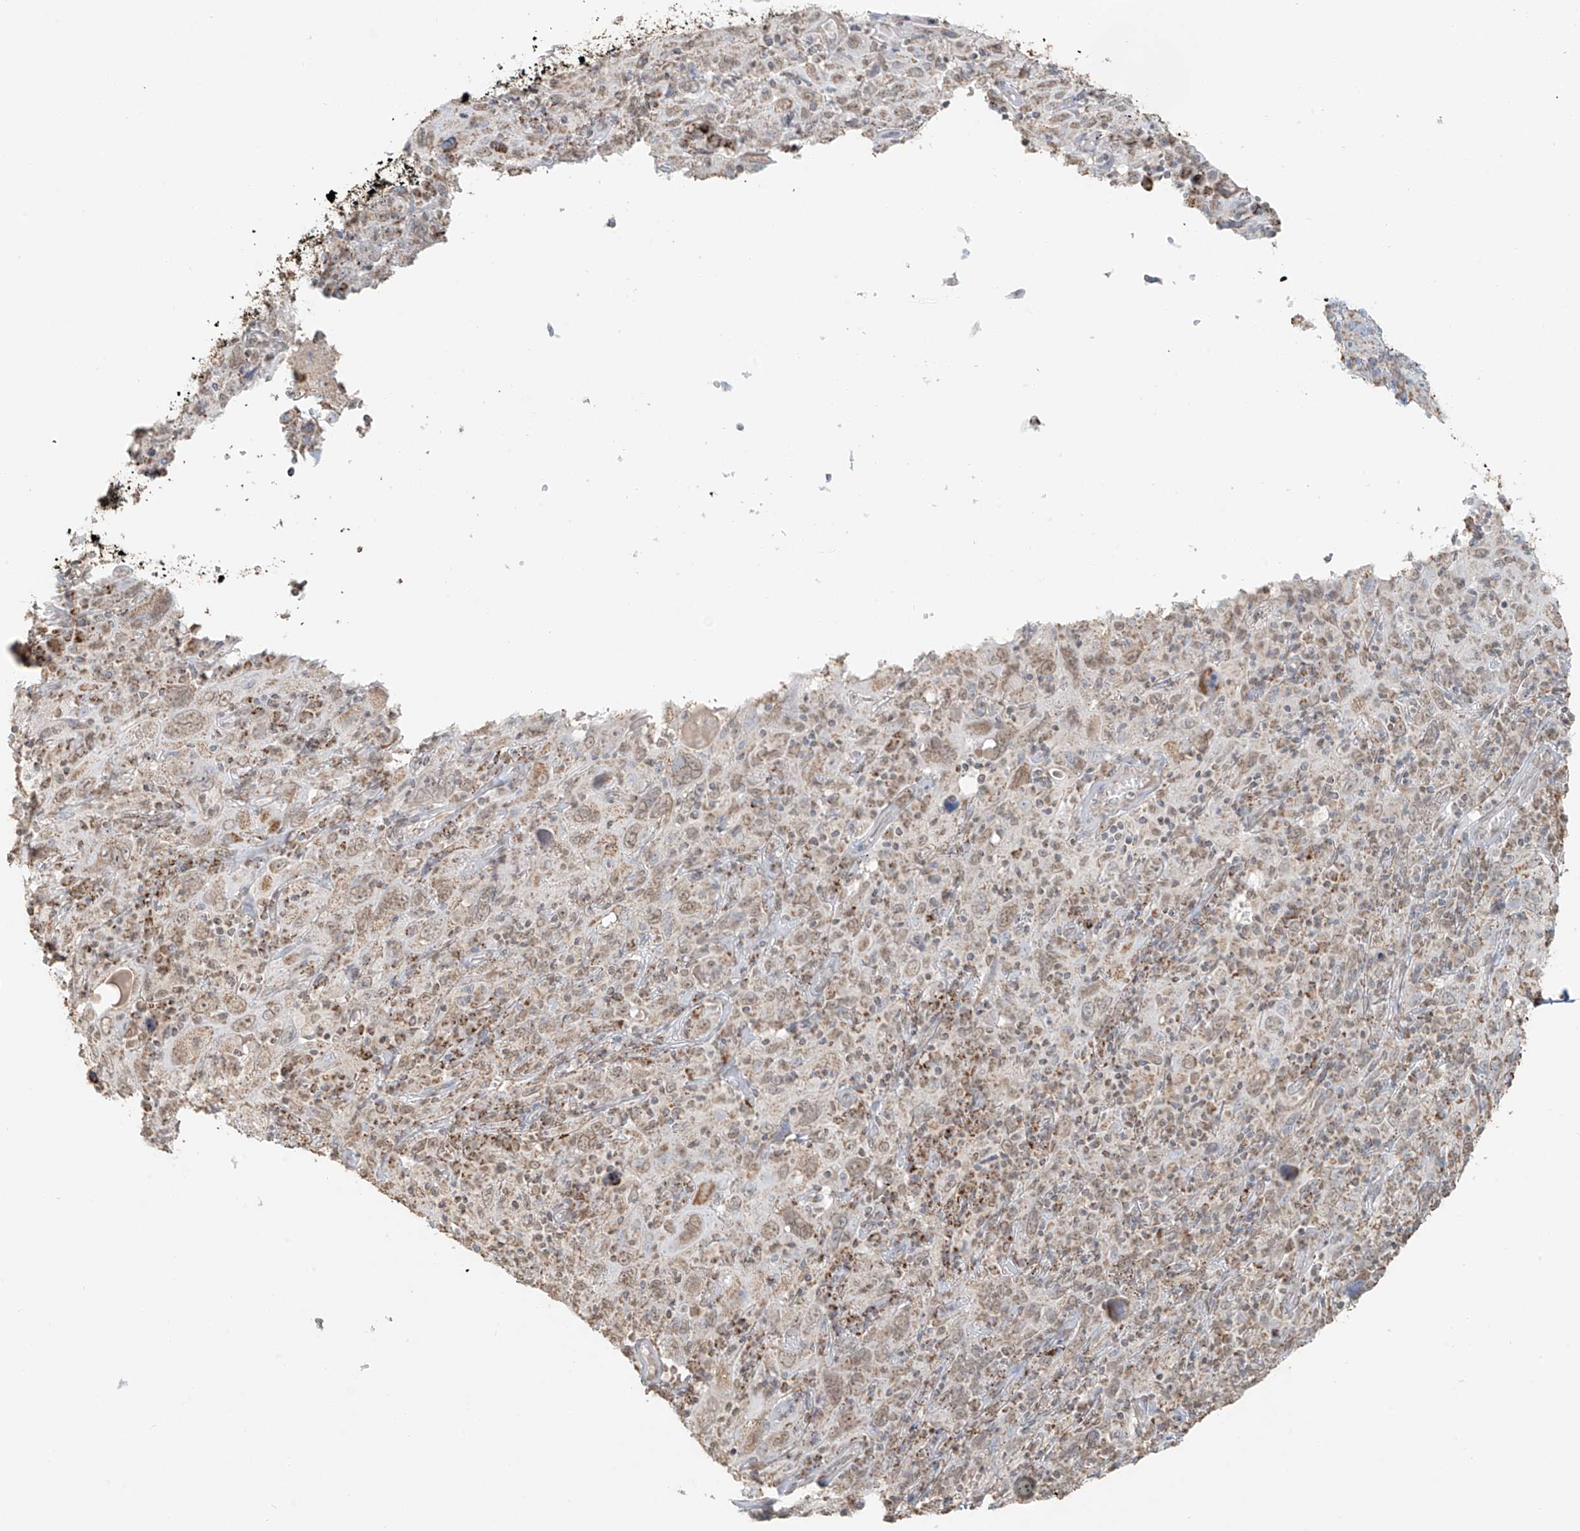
{"staining": {"intensity": "weak", "quantity": ">75%", "location": "cytoplasmic/membranous"}, "tissue": "cervical cancer", "cell_type": "Tumor cells", "image_type": "cancer", "snomed": [{"axis": "morphology", "description": "Squamous cell carcinoma, NOS"}, {"axis": "topography", "description": "Cervix"}], "caption": "Weak cytoplasmic/membranous protein positivity is appreciated in about >75% of tumor cells in cervical cancer.", "gene": "MIPEP", "patient": {"sex": "female", "age": 46}}